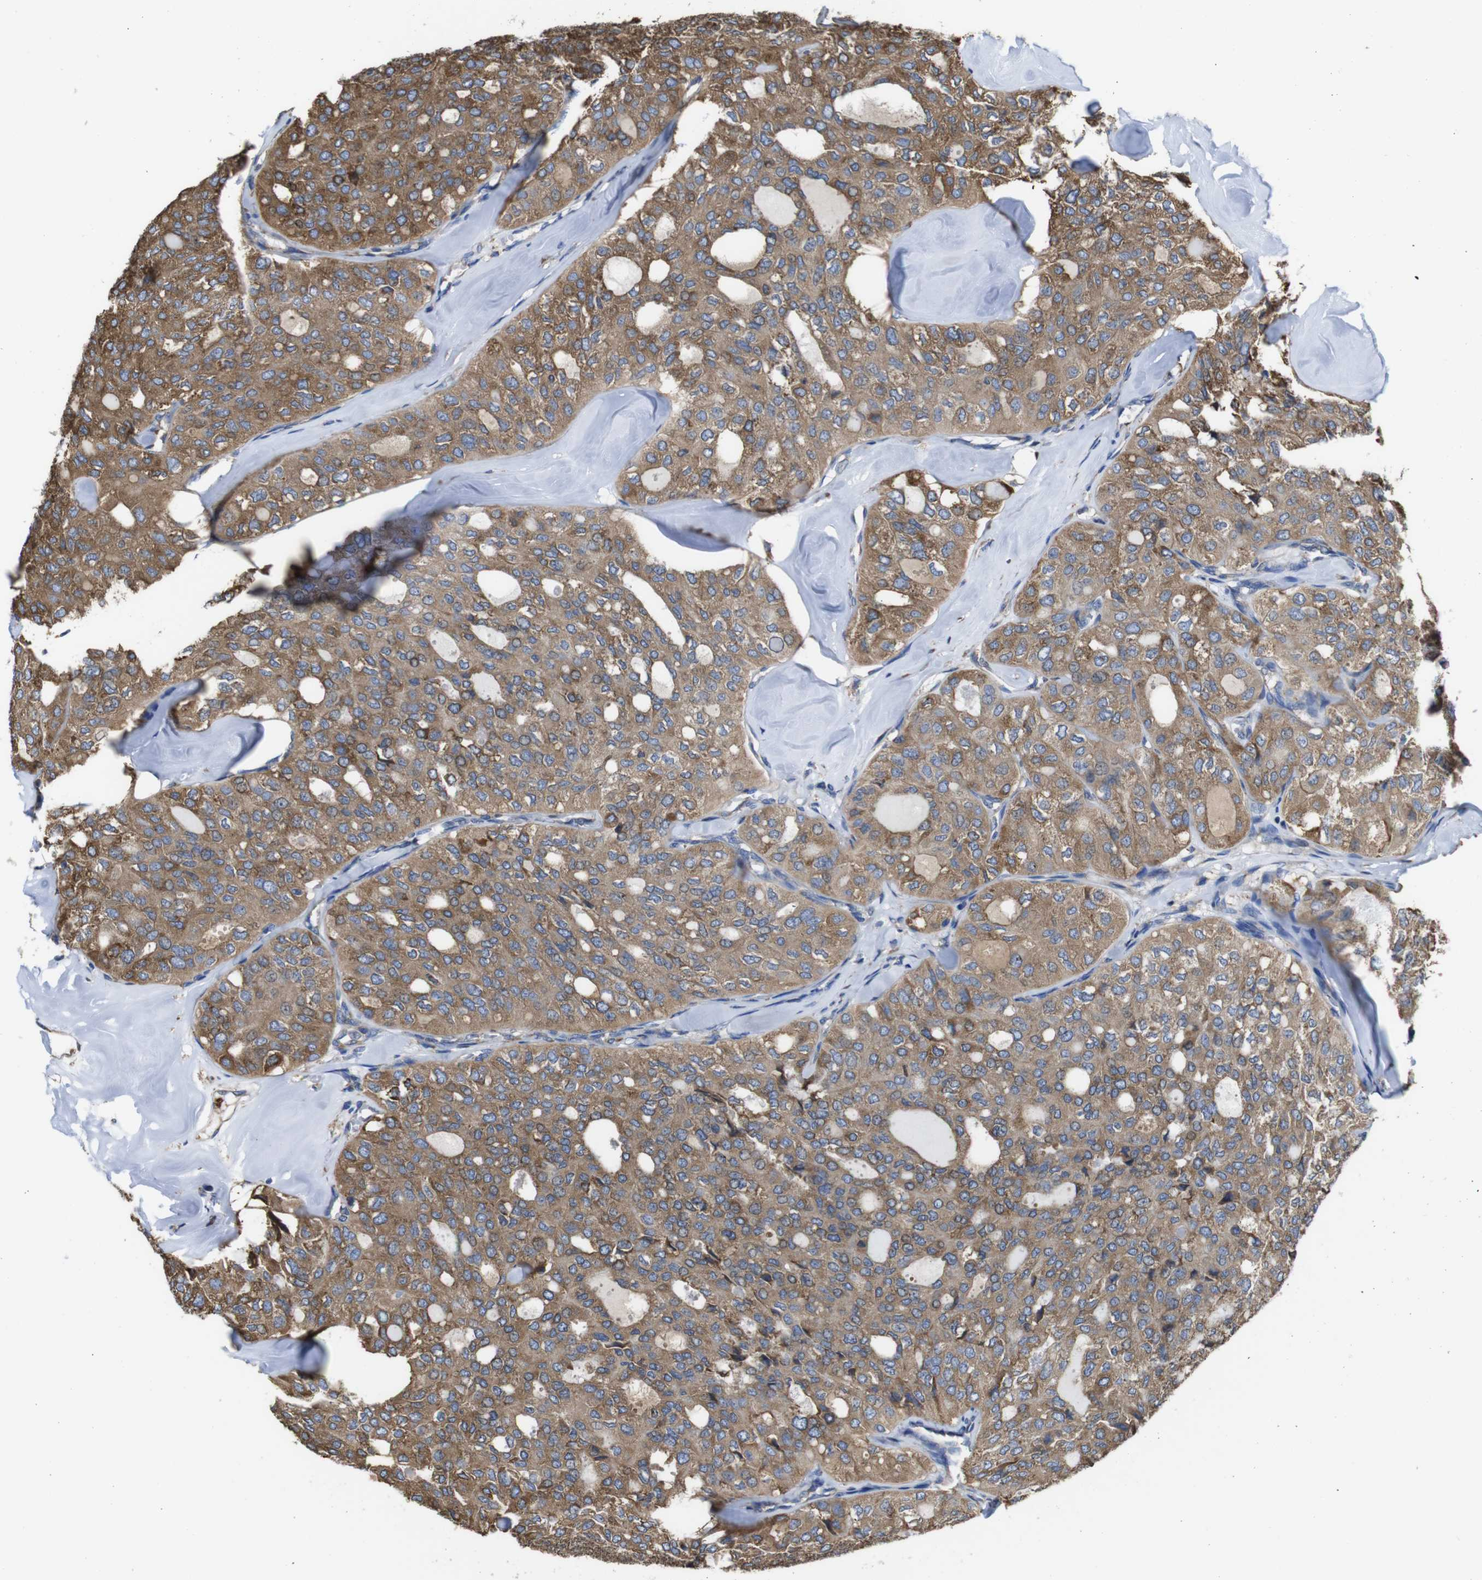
{"staining": {"intensity": "moderate", "quantity": ">75%", "location": "cytoplasmic/membranous"}, "tissue": "thyroid cancer", "cell_type": "Tumor cells", "image_type": "cancer", "snomed": [{"axis": "morphology", "description": "Follicular adenoma carcinoma, NOS"}, {"axis": "topography", "description": "Thyroid gland"}], "caption": "Human thyroid follicular adenoma carcinoma stained for a protein (brown) demonstrates moderate cytoplasmic/membranous positive staining in about >75% of tumor cells.", "gene": "PPIB", "patient": {"sex": "male", "age": 75}}